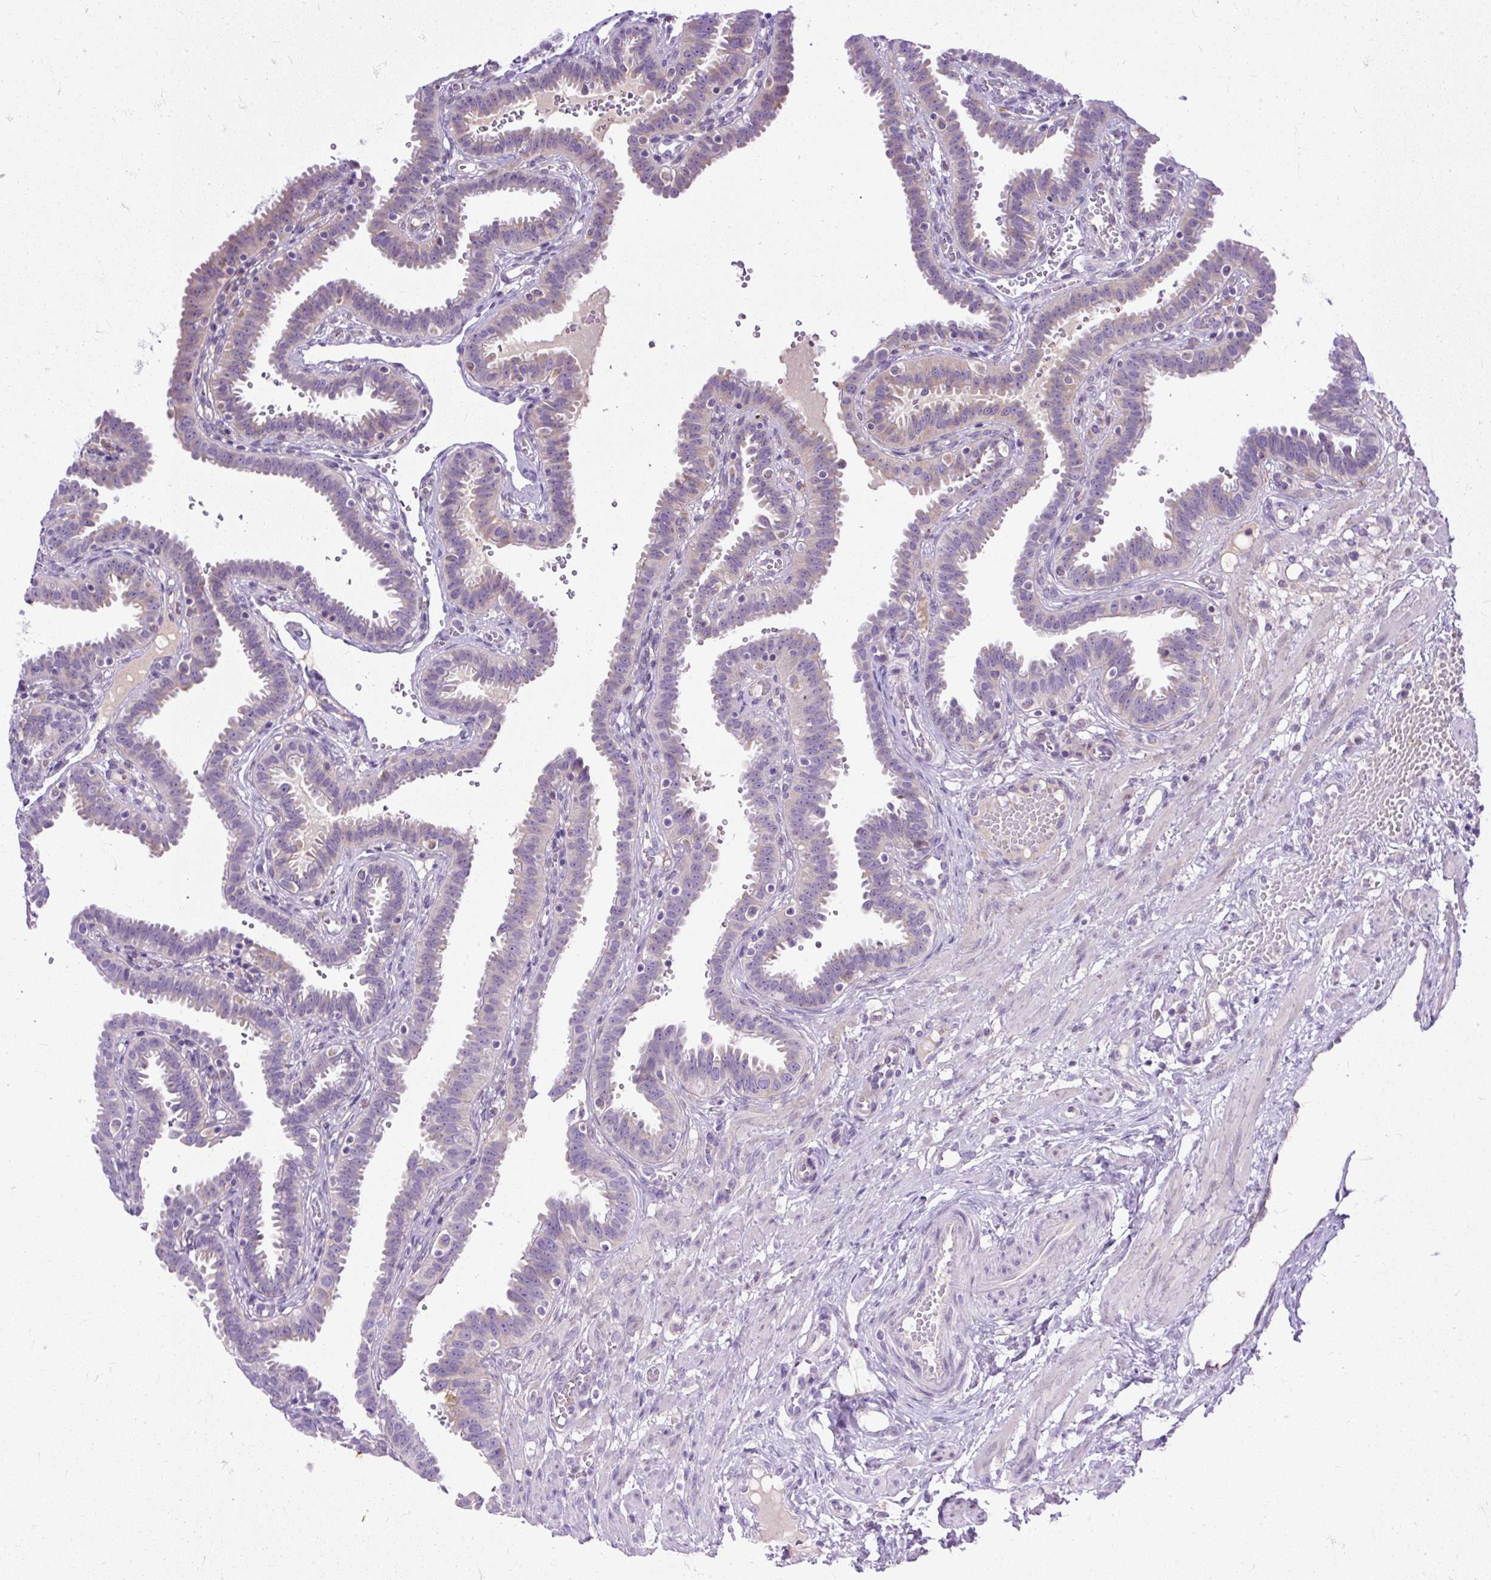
{"staining": {"intensity": "weak", "quantity": "<25%", "location": "cytoplasmic/membranous"}, "tissue": "fallopian tube", "cell_type": "Glandular cells", "image_type": "normal", "snomed": [{"axis": "morphology", "description": "Normal tissue, NOS"}, {"axis": "topography", "description": "Fallopian tube"}], "caption": "DAB (3,3'-diaminobenzidine) immunohistochemical staining of benign fallopian tube demonstrates no significant staining in glandular cells. (DAB (3,3'-diaminobenzidine) immunohistochemistry (IHC) with hematoxylin counter stain).", "gene": "AMFR", "patient": {"sex": "female", "age": 37}}